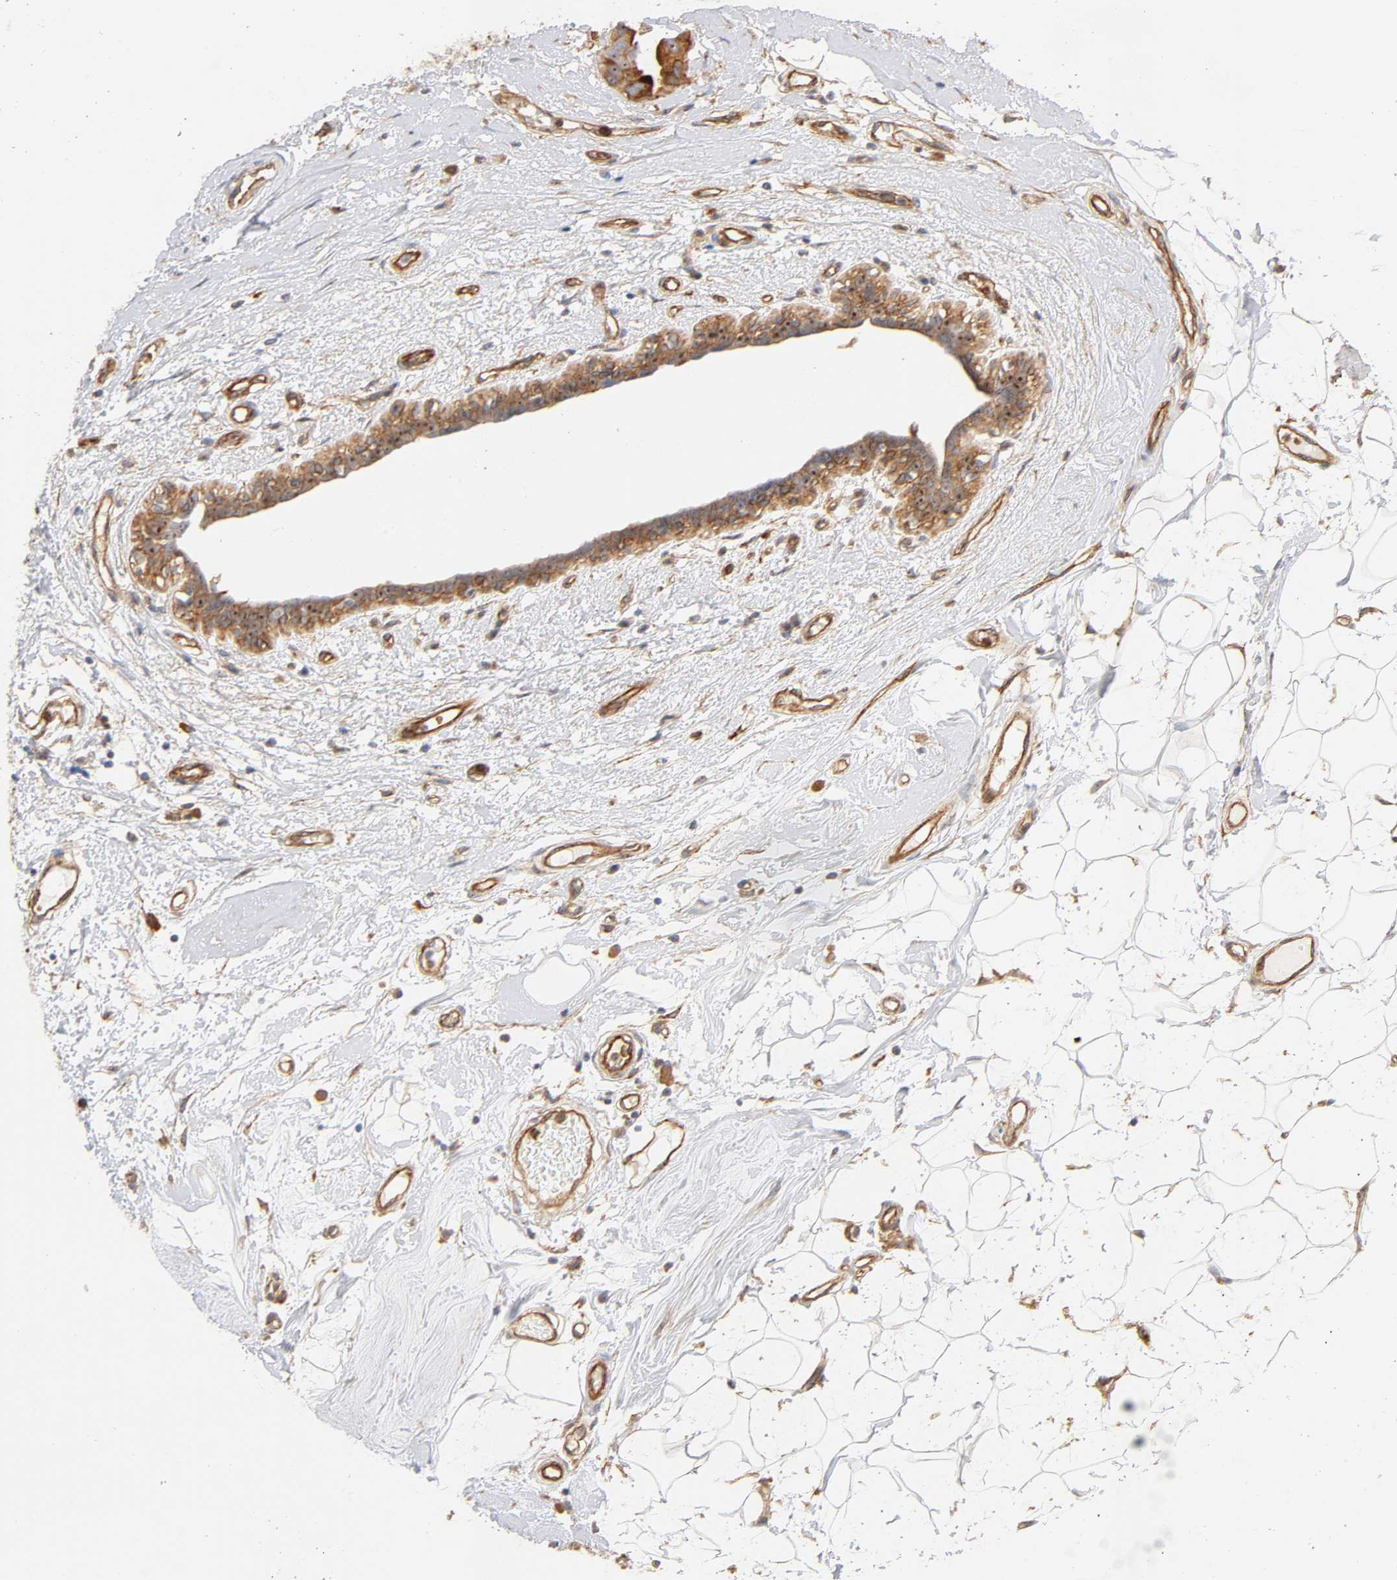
{"staining": {"intensity": "strong", "quantity": ">75%", "location": "cytoplasmic/membranous,nuclear"}, "tissue": "breast cancer", "cell_type": "Tumor cells", "image_type": "cancer", "snomed": [{"axis": "morphology", "description": "Duct carcinoma"}, {"axis": "topography", "description": "Breast"}], "caption": "Strong cytoplasmic/membranous and nuclear protein staining is seen in about >75% of tumor cells in invasive ductal carcinoma (breast). The staining was performed using DAB, with brown indicating positive protein expression. Nuclei are stained blue with hematoxylin.", "gene": "PLD1", "patient": {"sex": "female", "age": 40}}